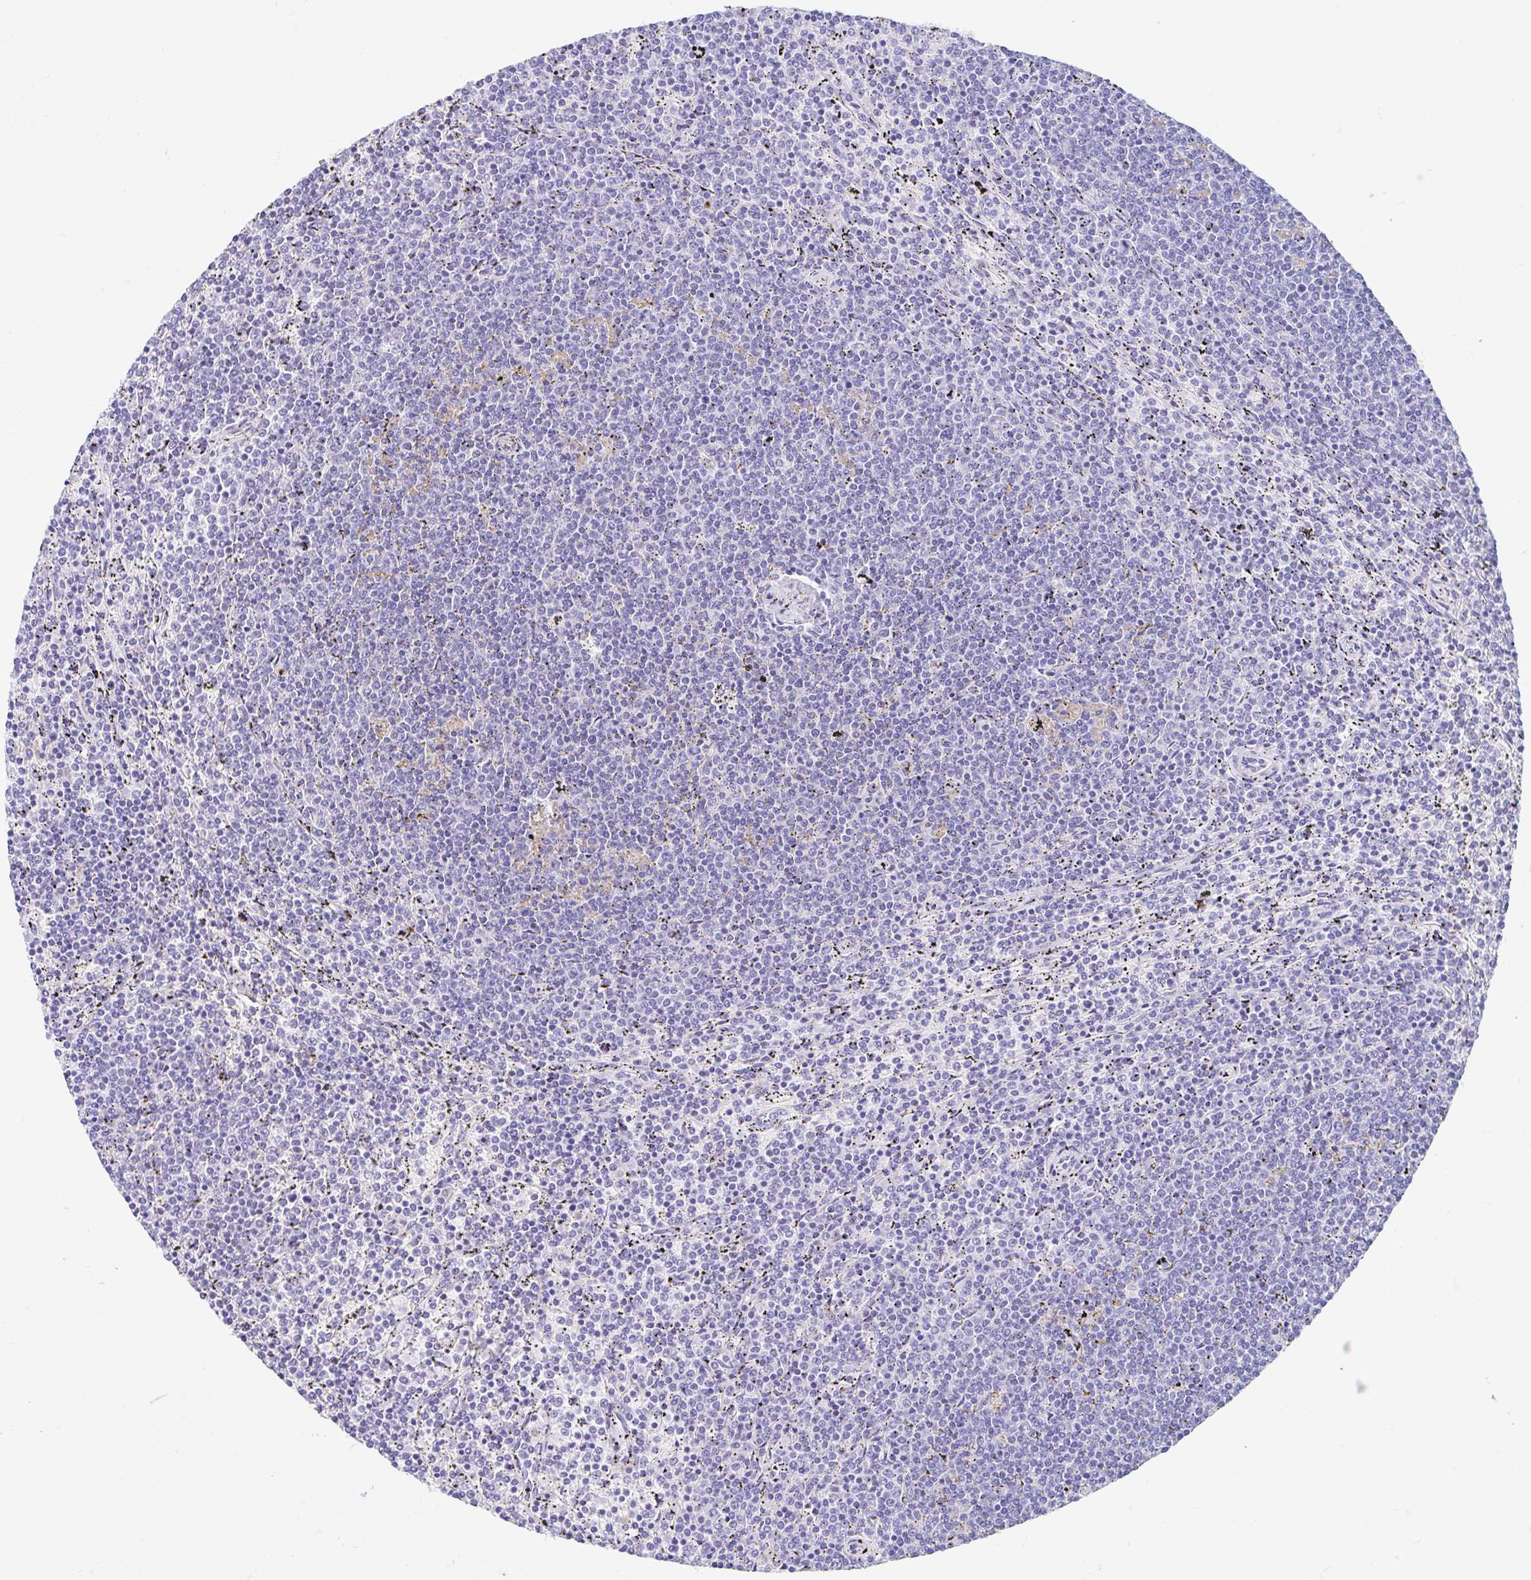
{"staining": {"intensity": "negative", "quantity": "none", "location": "none"}, "tissue": "lymphoma", "cell_type": "Tumor cells", "image_type": "cancer", "snomed": [{"axis": "morphology", "description": "Malignant lymphoma, non-Hodgkin's type, Low grade"}, {"axis": "topography", "description": "Spleen"}], "caption": "An image of low-grade malignant lymphoma, non-Hodgkin's type stained for a protein reveals no brown staining in tumor cells.", "gene": "GKN1", "patient": {"sex": "female", "age": 50}}